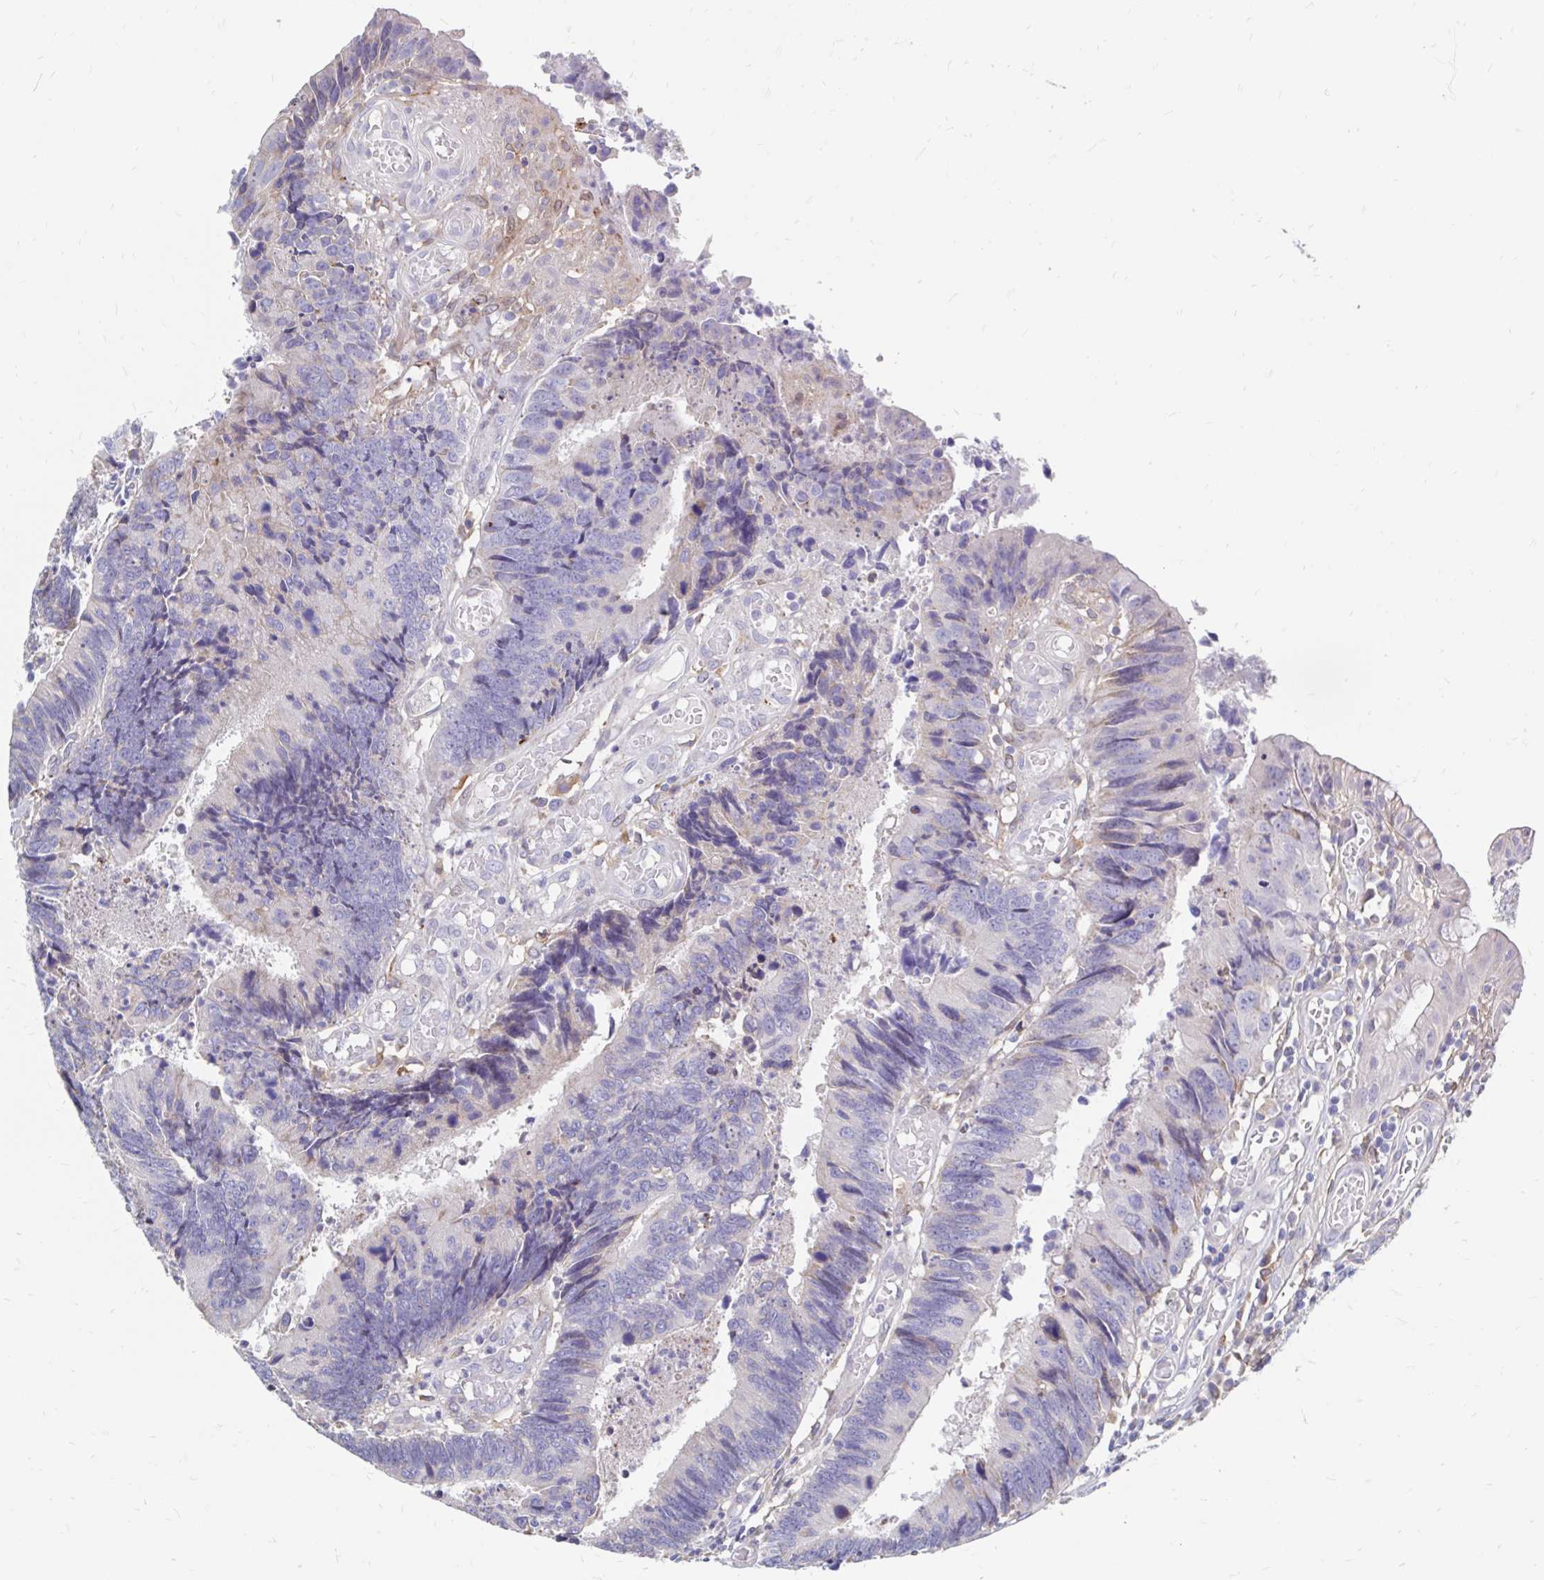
{"staining": {"intensity": "negative", "quantity": "none", "location": "none"}, "tissue": "colorectal cancer", "cell_type": "Tumor cells", "image_type": "cancer", "snomed": [{"axis": "morphology", "description": "Adenocarcinoma, NOS"}, {"axis": "topography", "description": "Colon"}], "caption": "An image of human colorectal cancer is negative for staining in tumor cells. (Brightfield microscopy of DAB (3,3'-diaminobenzidine) IHC at high magnification).", "gene": "CDKL1", "patient": {"sex": "female", "age": 67}}